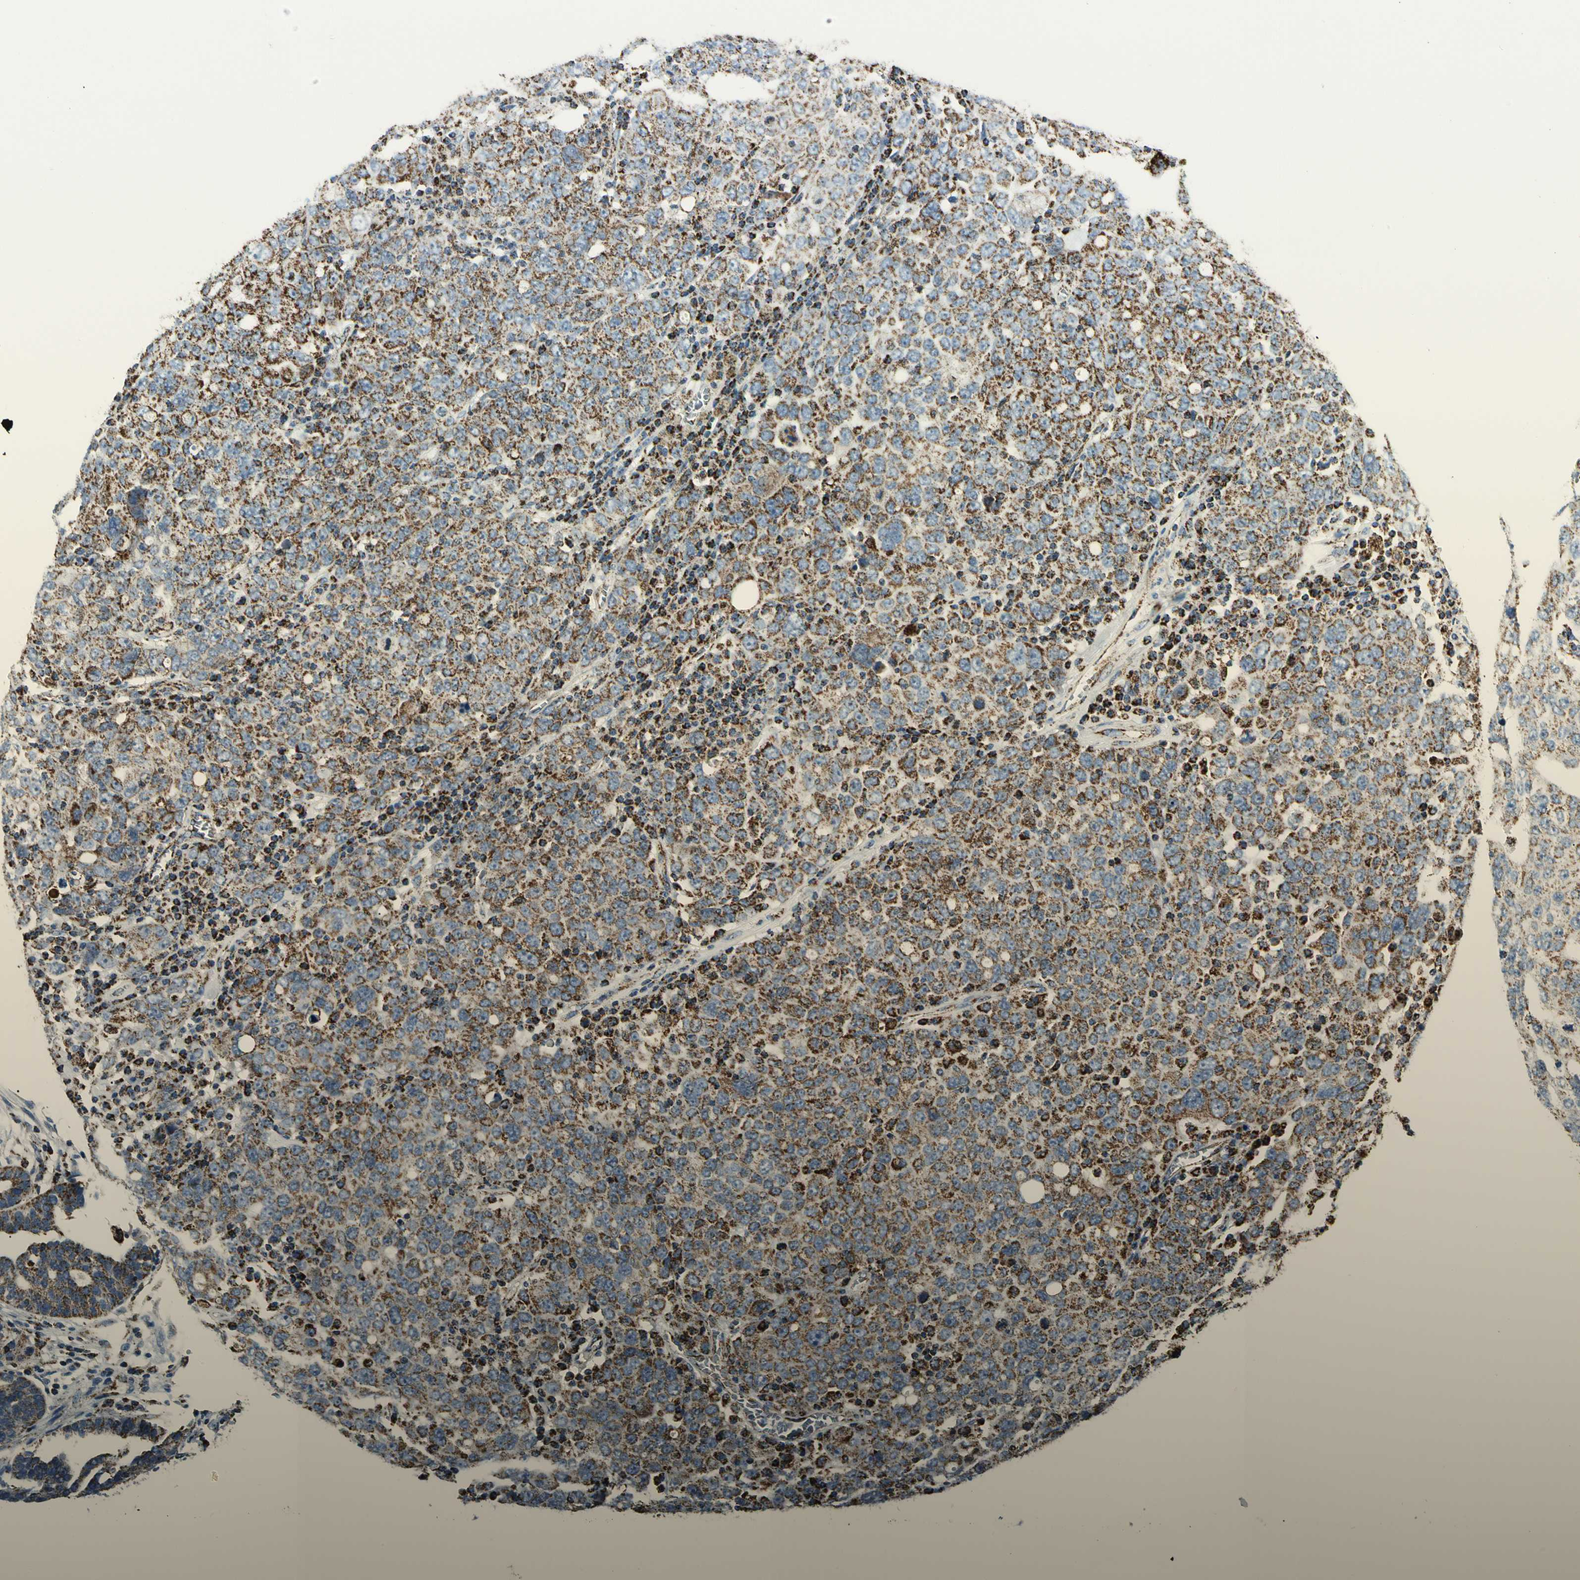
{"staining": {"intensity": "moderate", "quantity": ">75%", "location": "cytoplasmic/membranous"}, "tissue": "ovarian cancer", "cell_type": "Tumor cells", "image_type": "cancer", "snomed": [{"axis": "morphology", "description": "Carcinoma, endometroid"}, {"axis": "topography", "description": "Ovary"}], "caption": "Ovarian endometroid carcinoma tissue shows moderate cytoplasmic/membranous positivity in approximately >75% of tumor cells", "gene": "ME2", "patient": {"sex": "female", "age": 62}}